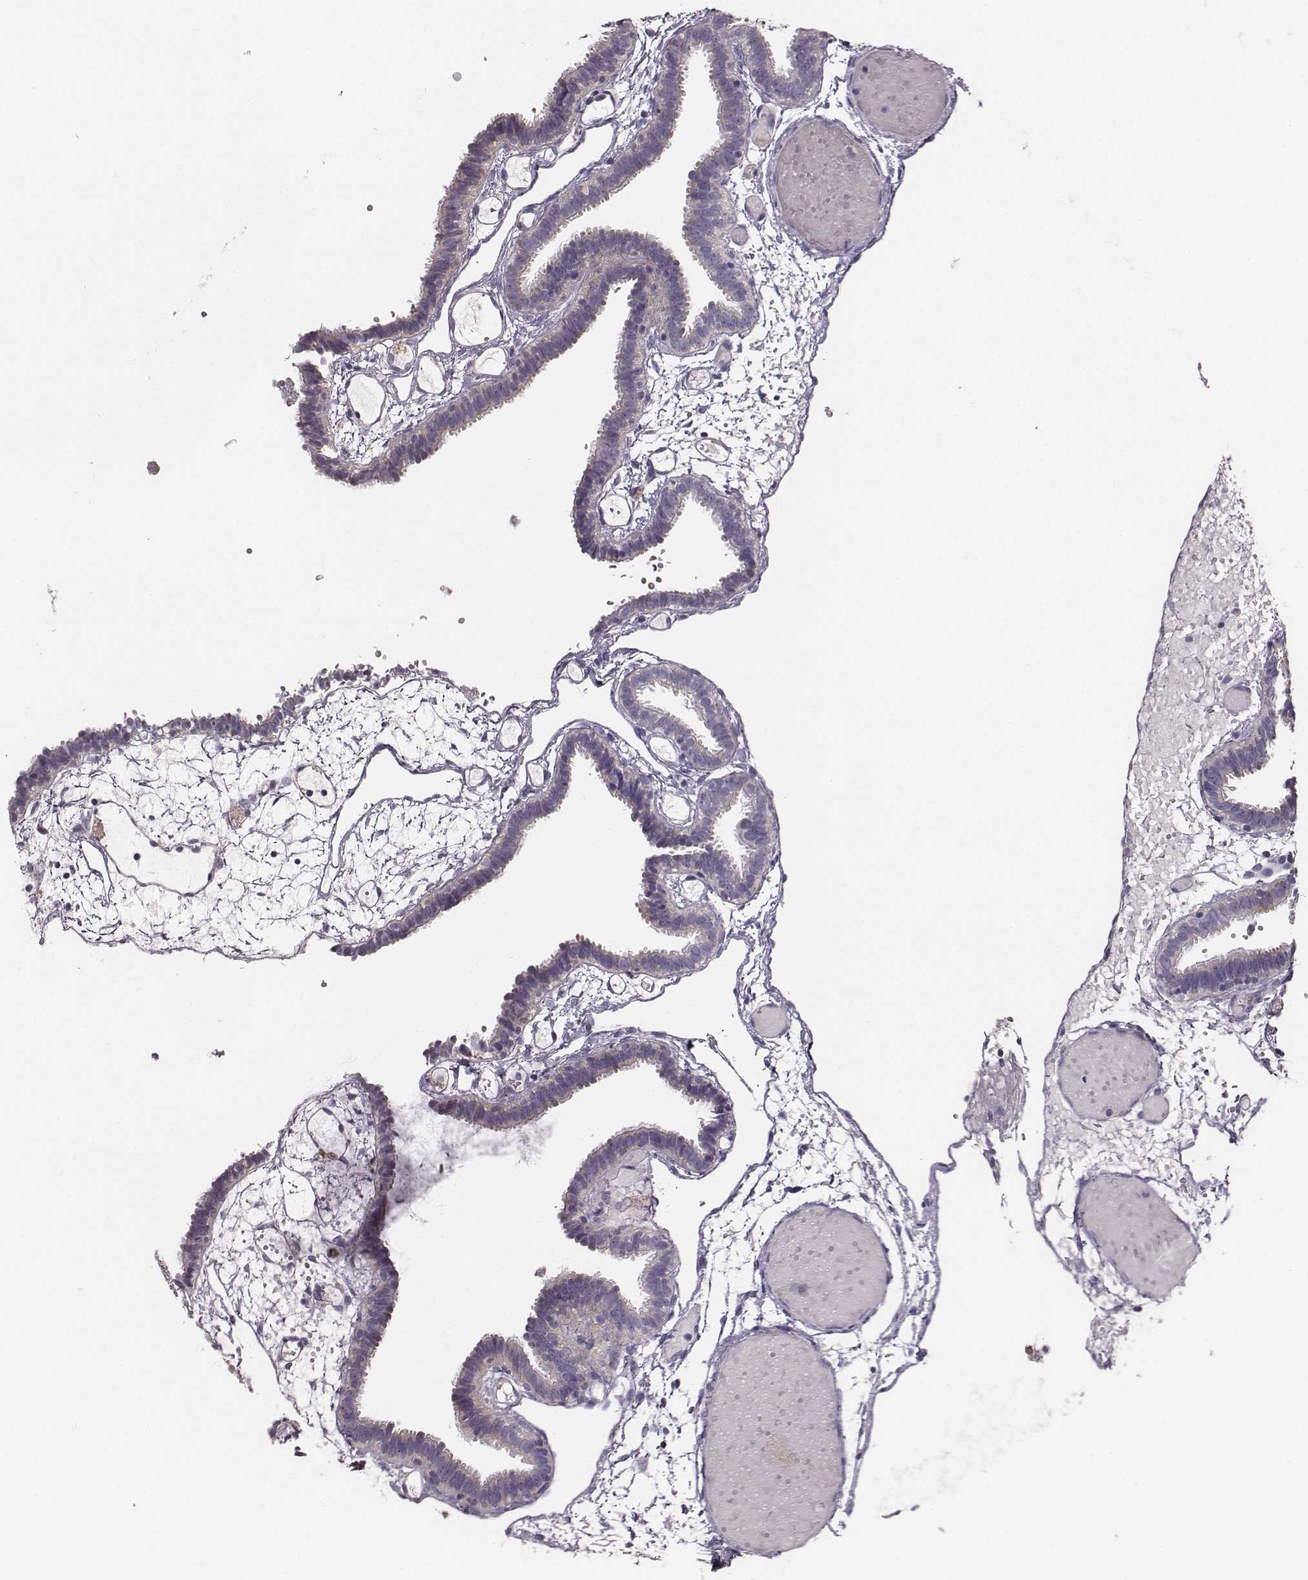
{"staining": {"intensity": "negative", "quantity": "none", "location": "none"}, "tissue": "fallopian tube", "cell_type": "Glandular cells", "image_type": "normal", "snomed": [{"axis": "morphology", "description": "Normal tissue, NOS"}, {"axis": "topography", "description": "Fallopian tube"}], "caption": "Protein analysis of benign fallopian tube shows no significant positivity in glandular cells. (Stains: DAB (3,3'-diaminobenzidine) immunohistochemistry (IHC) with hematoxylin counter stain, Microscopy: brightfield microscopy at high magnification).", "gene": "UBL4B", "patient": {"sex": "female", "age": 37}}